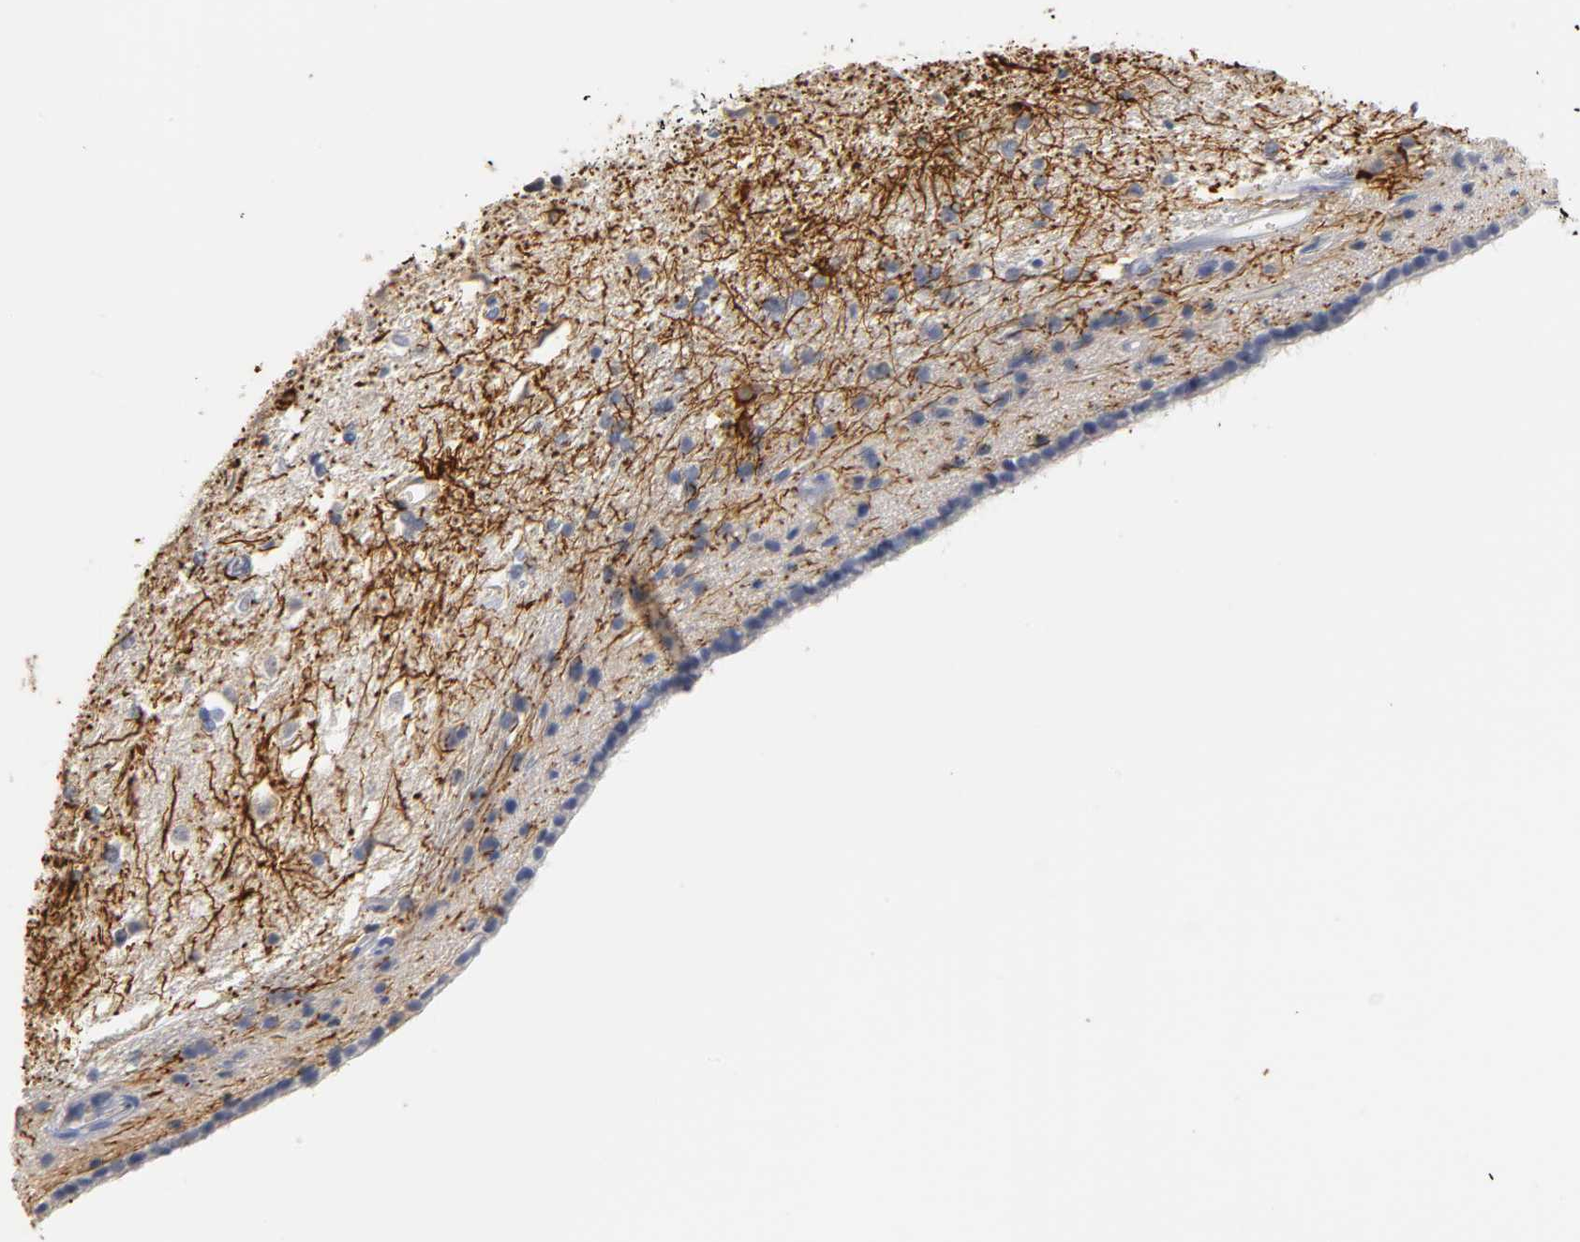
{"staining": {"intensity": "strong", "quantity": "25%-75%", "location": "cytoplasmic/membranous"}, "tissue": "caudate", "cell_type": "Glial cells", "image_type": "normal", "snomed": [{"axis": "morphology", "description": "Normal tissue, NOS"}, {"axis": "topography", "description": "Lateral ventricle wall"}], "caption": "Immunohistochemistry image of normal human caudate stained for a protein (brown), which reveals high levels of strong cytoplasmic/membranous expression in about 25%-75% of glial cells.", "gene": "OVOL1", "patient": {"sex": "female", "age": 19}}